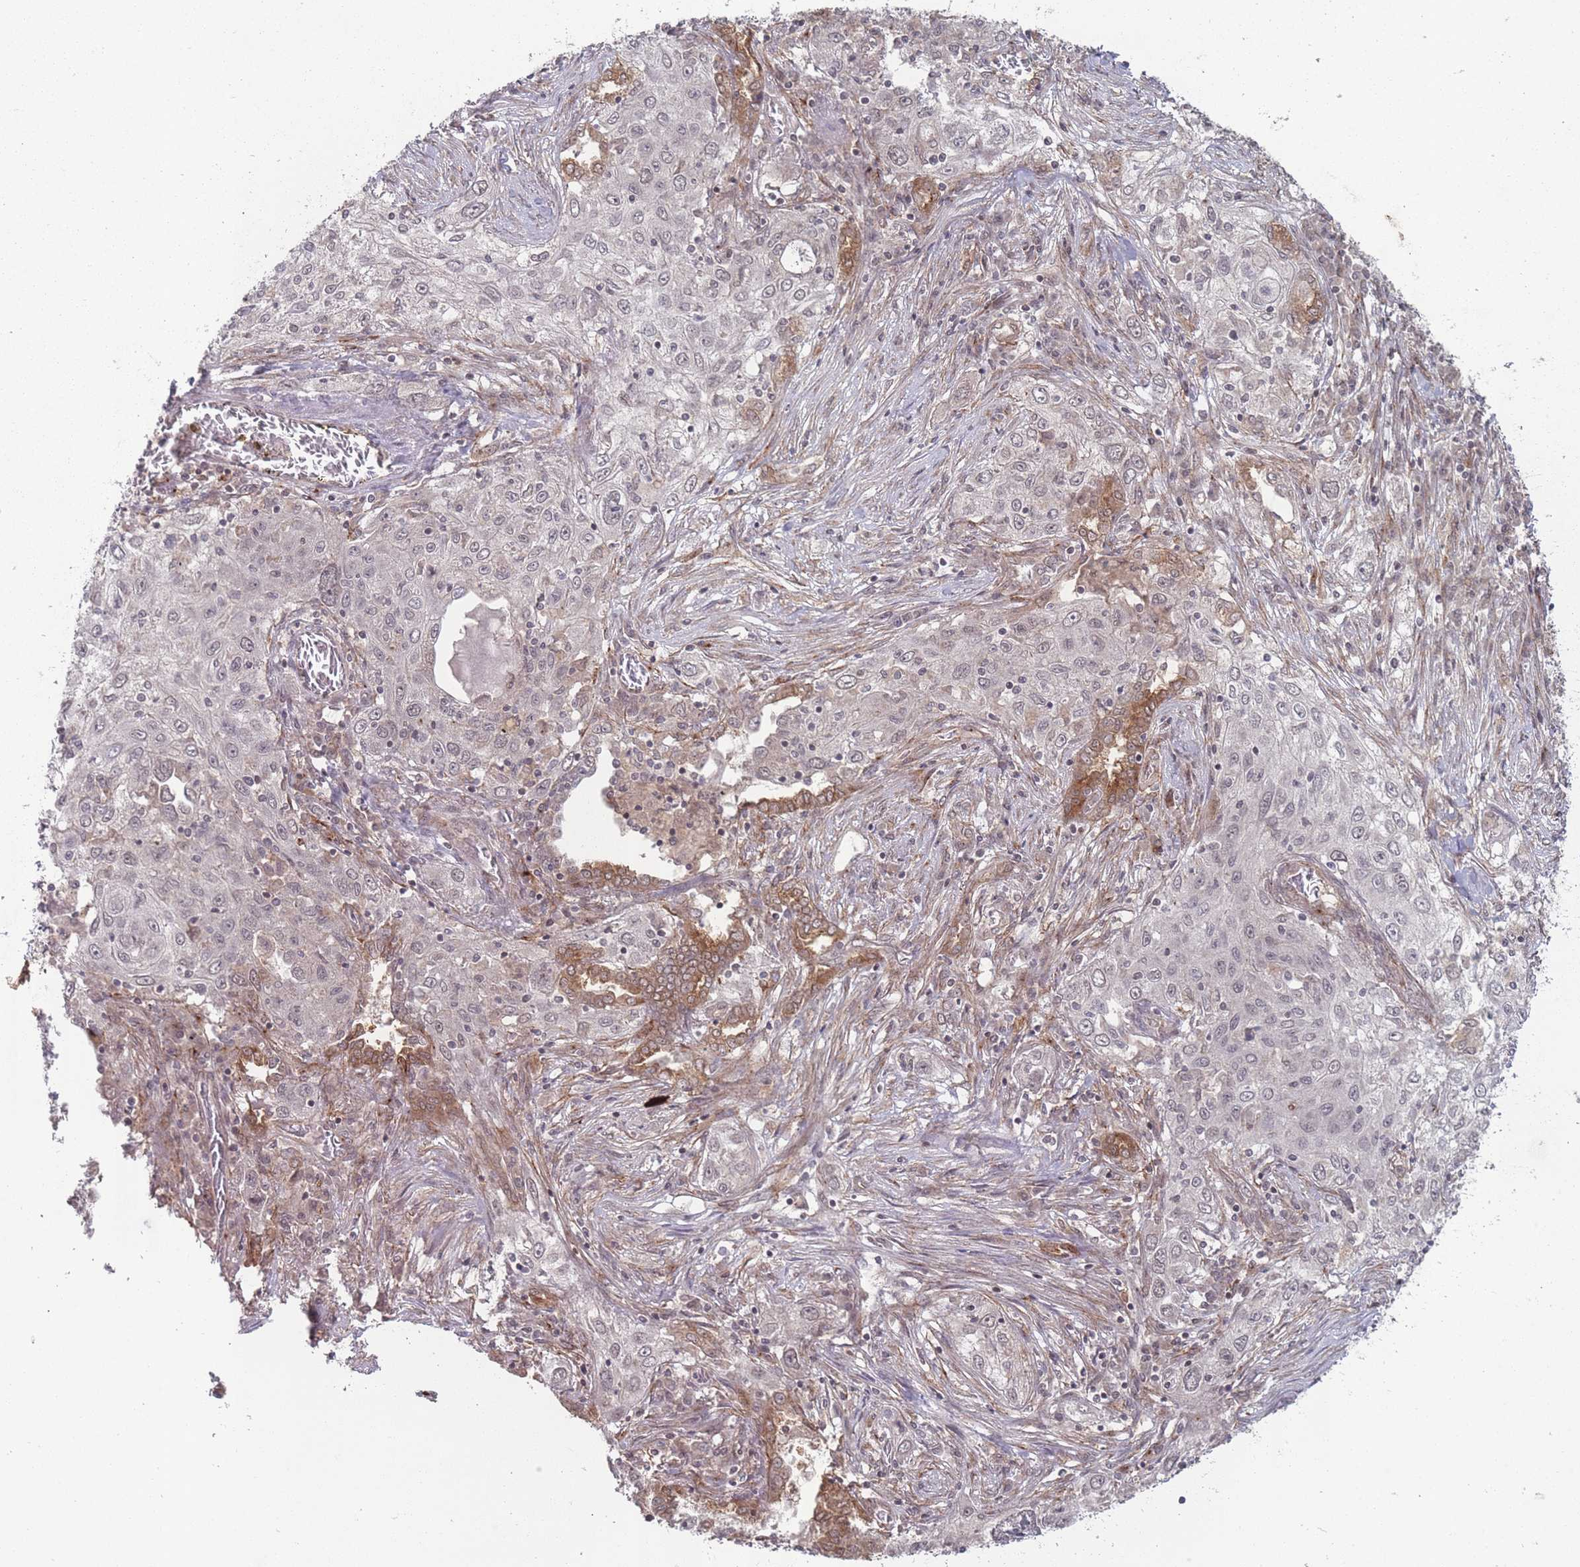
{"staining": {"intensity": "weak", "quantity": "25%-75%", "location": "nuclear"}, "tissue": "lung cancer", "cell_type": "Tumor cells", "image_type": "cancer", "snomed": [{"axis": "morphology", "description": "Squamous cell carcinoma, NOS"}, {"axis": "topography", "description": "Lung"}], "caption": "Squamous cell carcinoma (lung) was stained to show a protein in brown. There is low levels of weak nuclear positivity in approximately 25%-75% of tumor cells.", "gene": "CNTRL", "patient": {"sex": "female", "age": 69}}